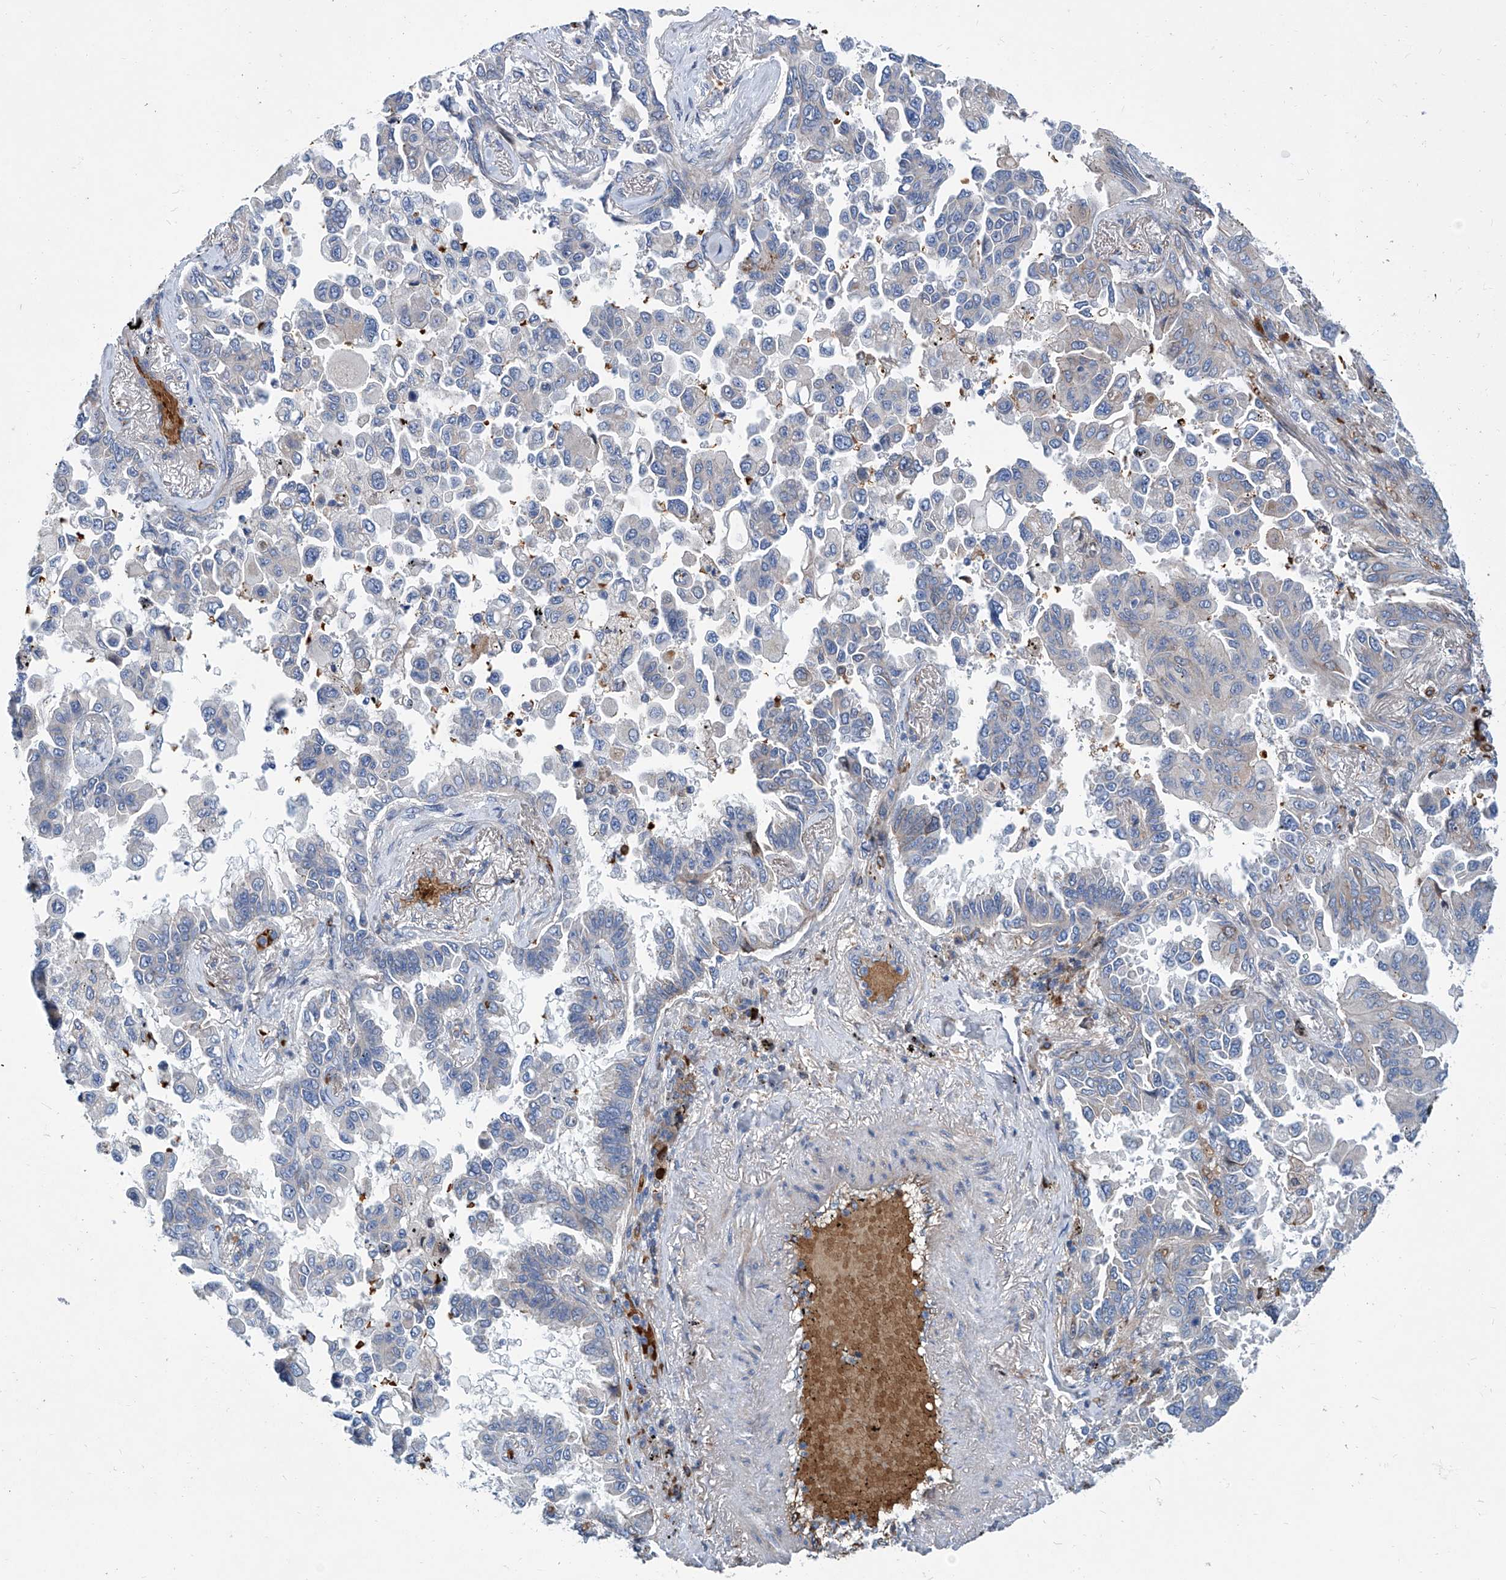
{"staining": {"intensity": "negative", "quantity": "none", "location": "none"}, "tissue": "lung cancer", "cell_type": "Tumor cells", "image_type": "cancer", "snomed": [{"axis": "morphology", "description": "Adenocarcinoma, NOS"}, {"axis": "topography", "description": "Lung"}], "caption": "A high-resolution image shows immunohistochemistry (IHC) staining of adenocarcinoma (lung), which reveals no significant expression in tumor cells.", "gene": "FPR2", "patient": {"sex": "female", "age": 67}}